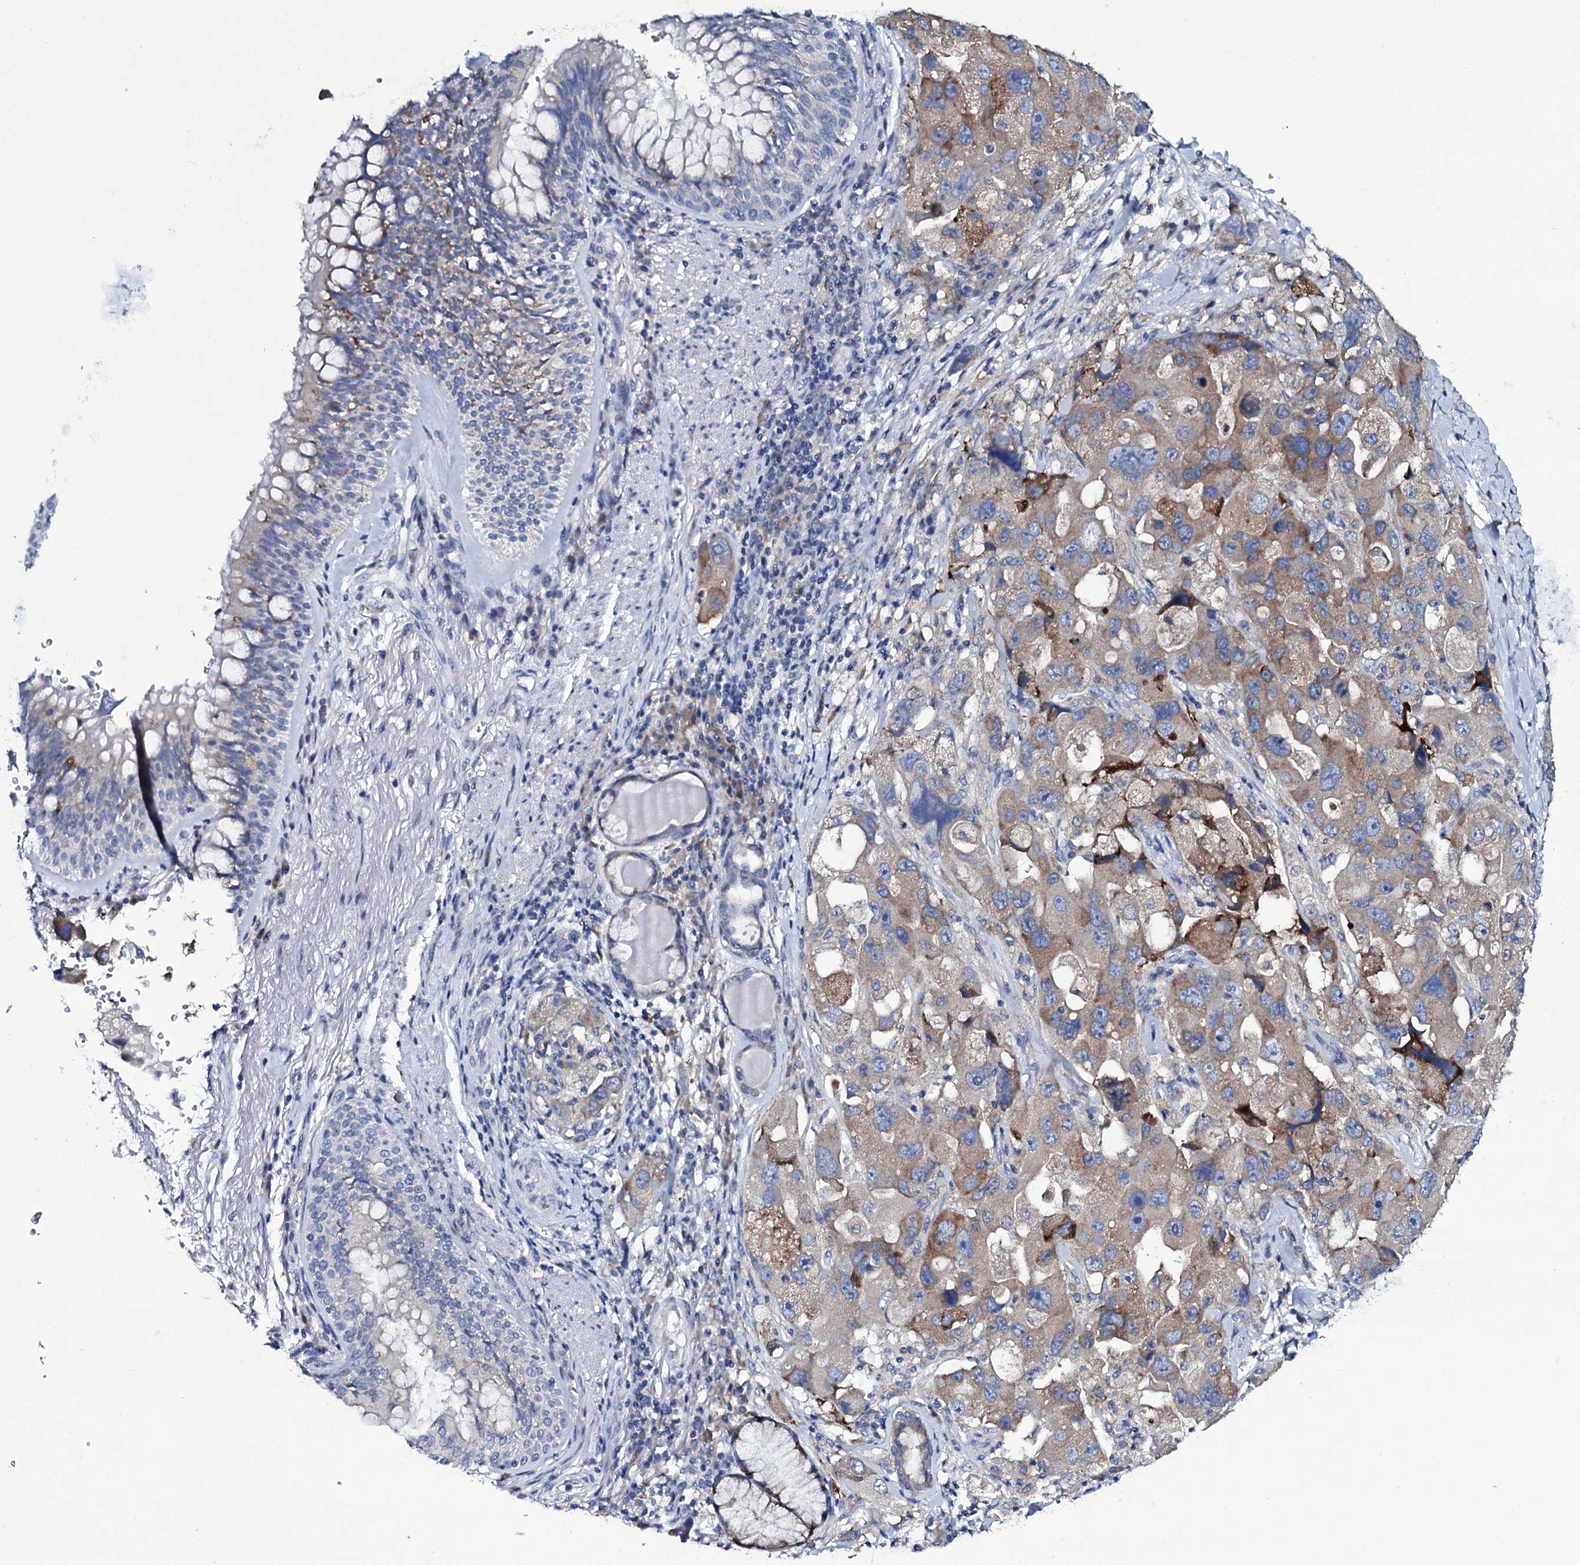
{"staining": {"intensity": "moderate", "quantity": ">75%", "location": "cytoplasmic/membranous"}, "tissue": "lung cancer", "cell_type": "Tumor cells", "image_type": "cancer", "snomed": [{"axis": "morphology", "description": "Adenocarcinoma, NOS"}, {"axis": "topography", "description": "Lung"}], "caption": "Moderate cytoplasmic/membranous expression for a protein is seen in approximately >75% of tumor cells of lung cancer using IHC.", "gene": "TPGS2", "patient": {"sex": "female", "age": 54}}